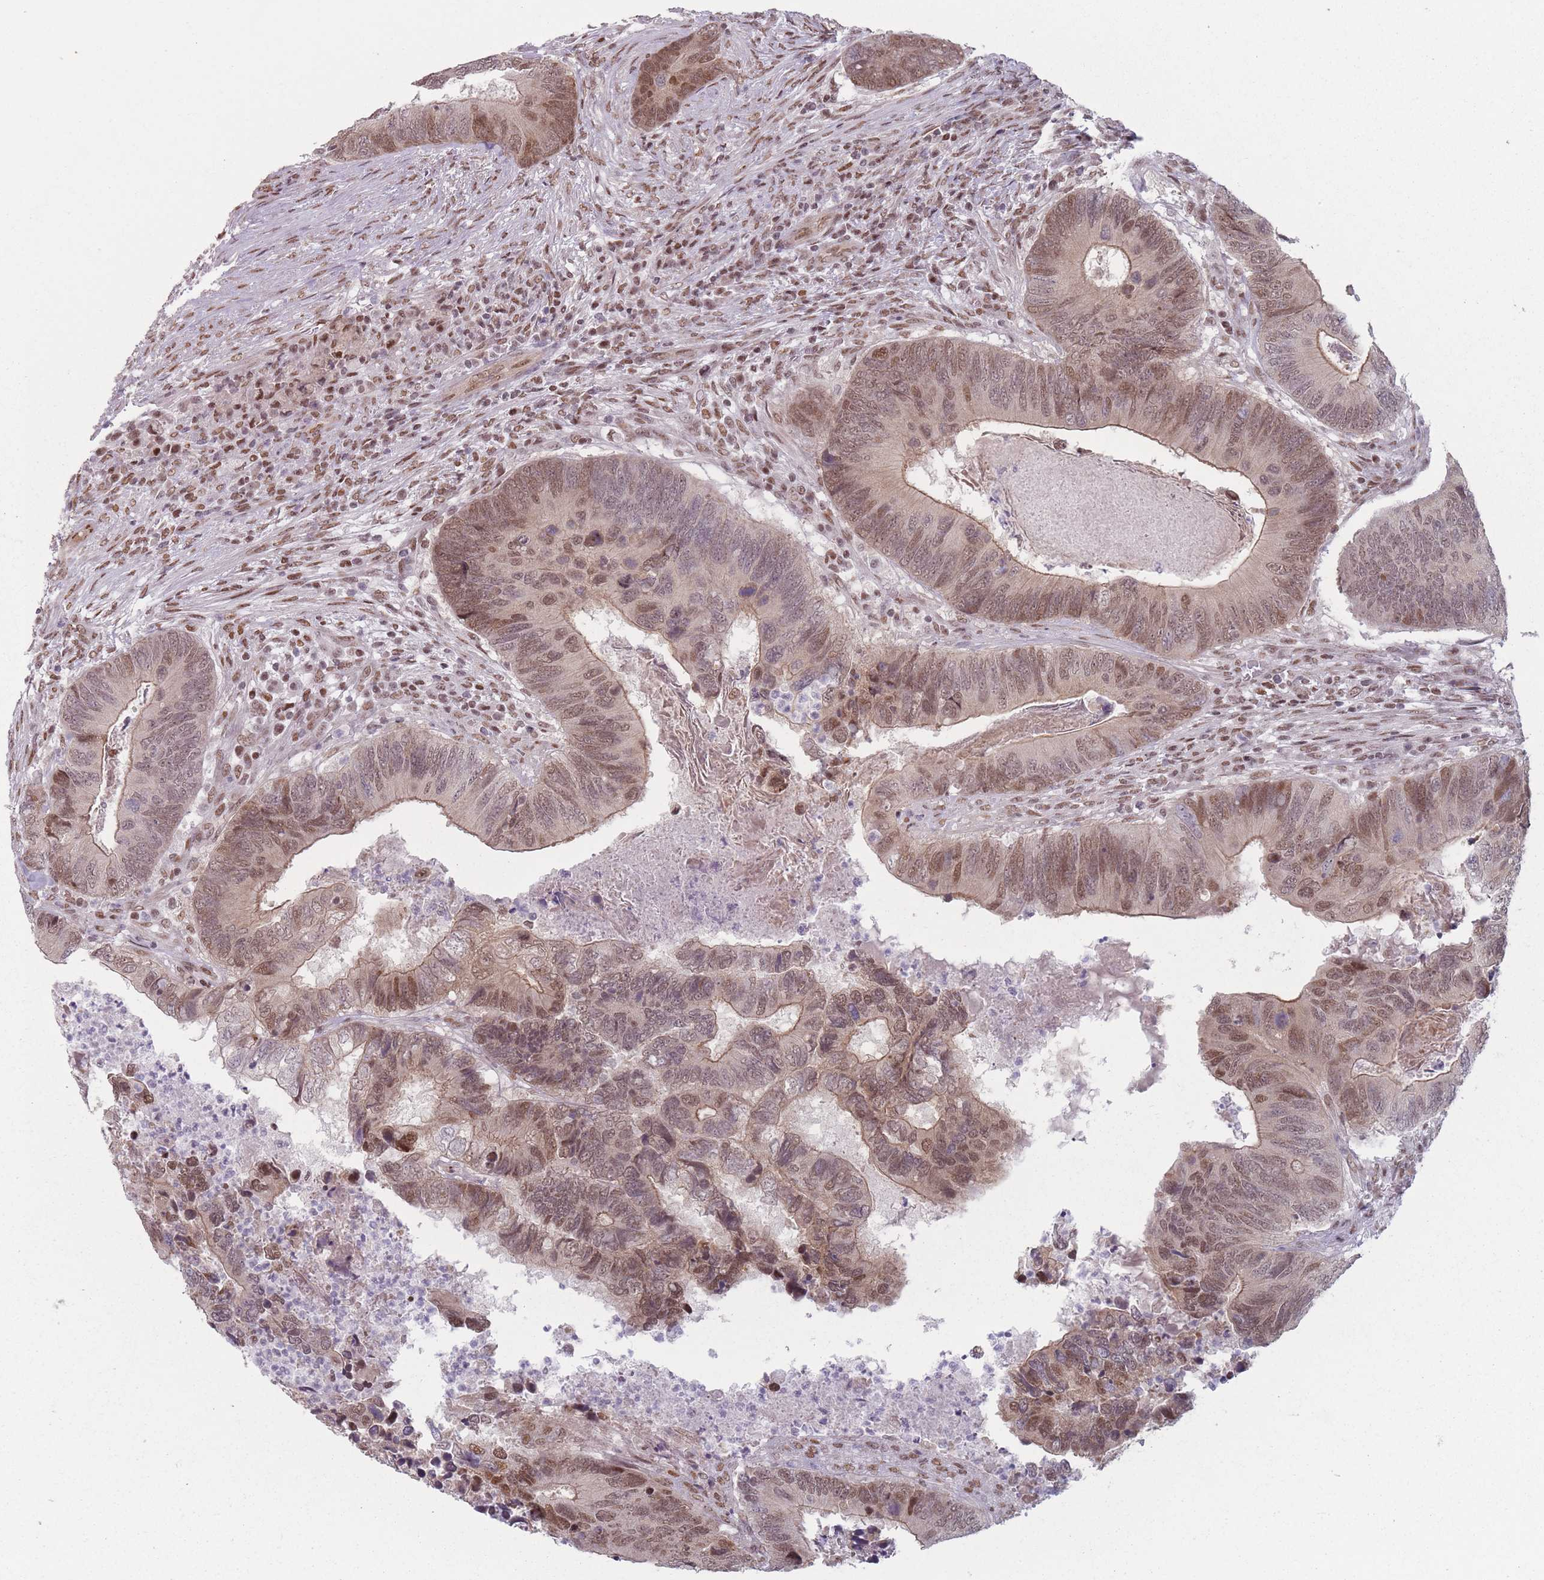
{"staining": {"intensity": "moderate", "quantity": ">75%", "location": "cytoplasmic/membranous,nuclear"}, "tissue": "colorectal cancer", "cell_type": "Tumor cells", "image_type": "cancer", "snomed": [{"axis": "morphology", "description": "Adenocarcinoma, NOS"}, {"axis": "topography", "description": "Colon"}], "caption": "Immunohistochemical staining of human colorectal cancer (adenocarcinoma) displays medium levels of moderate cytoplasmic/membranous and nuclear staining in approximately >75% of tumor cells.", "gene": "SH3BGRL2", "patient": {"sex": "female", "age": 67}}